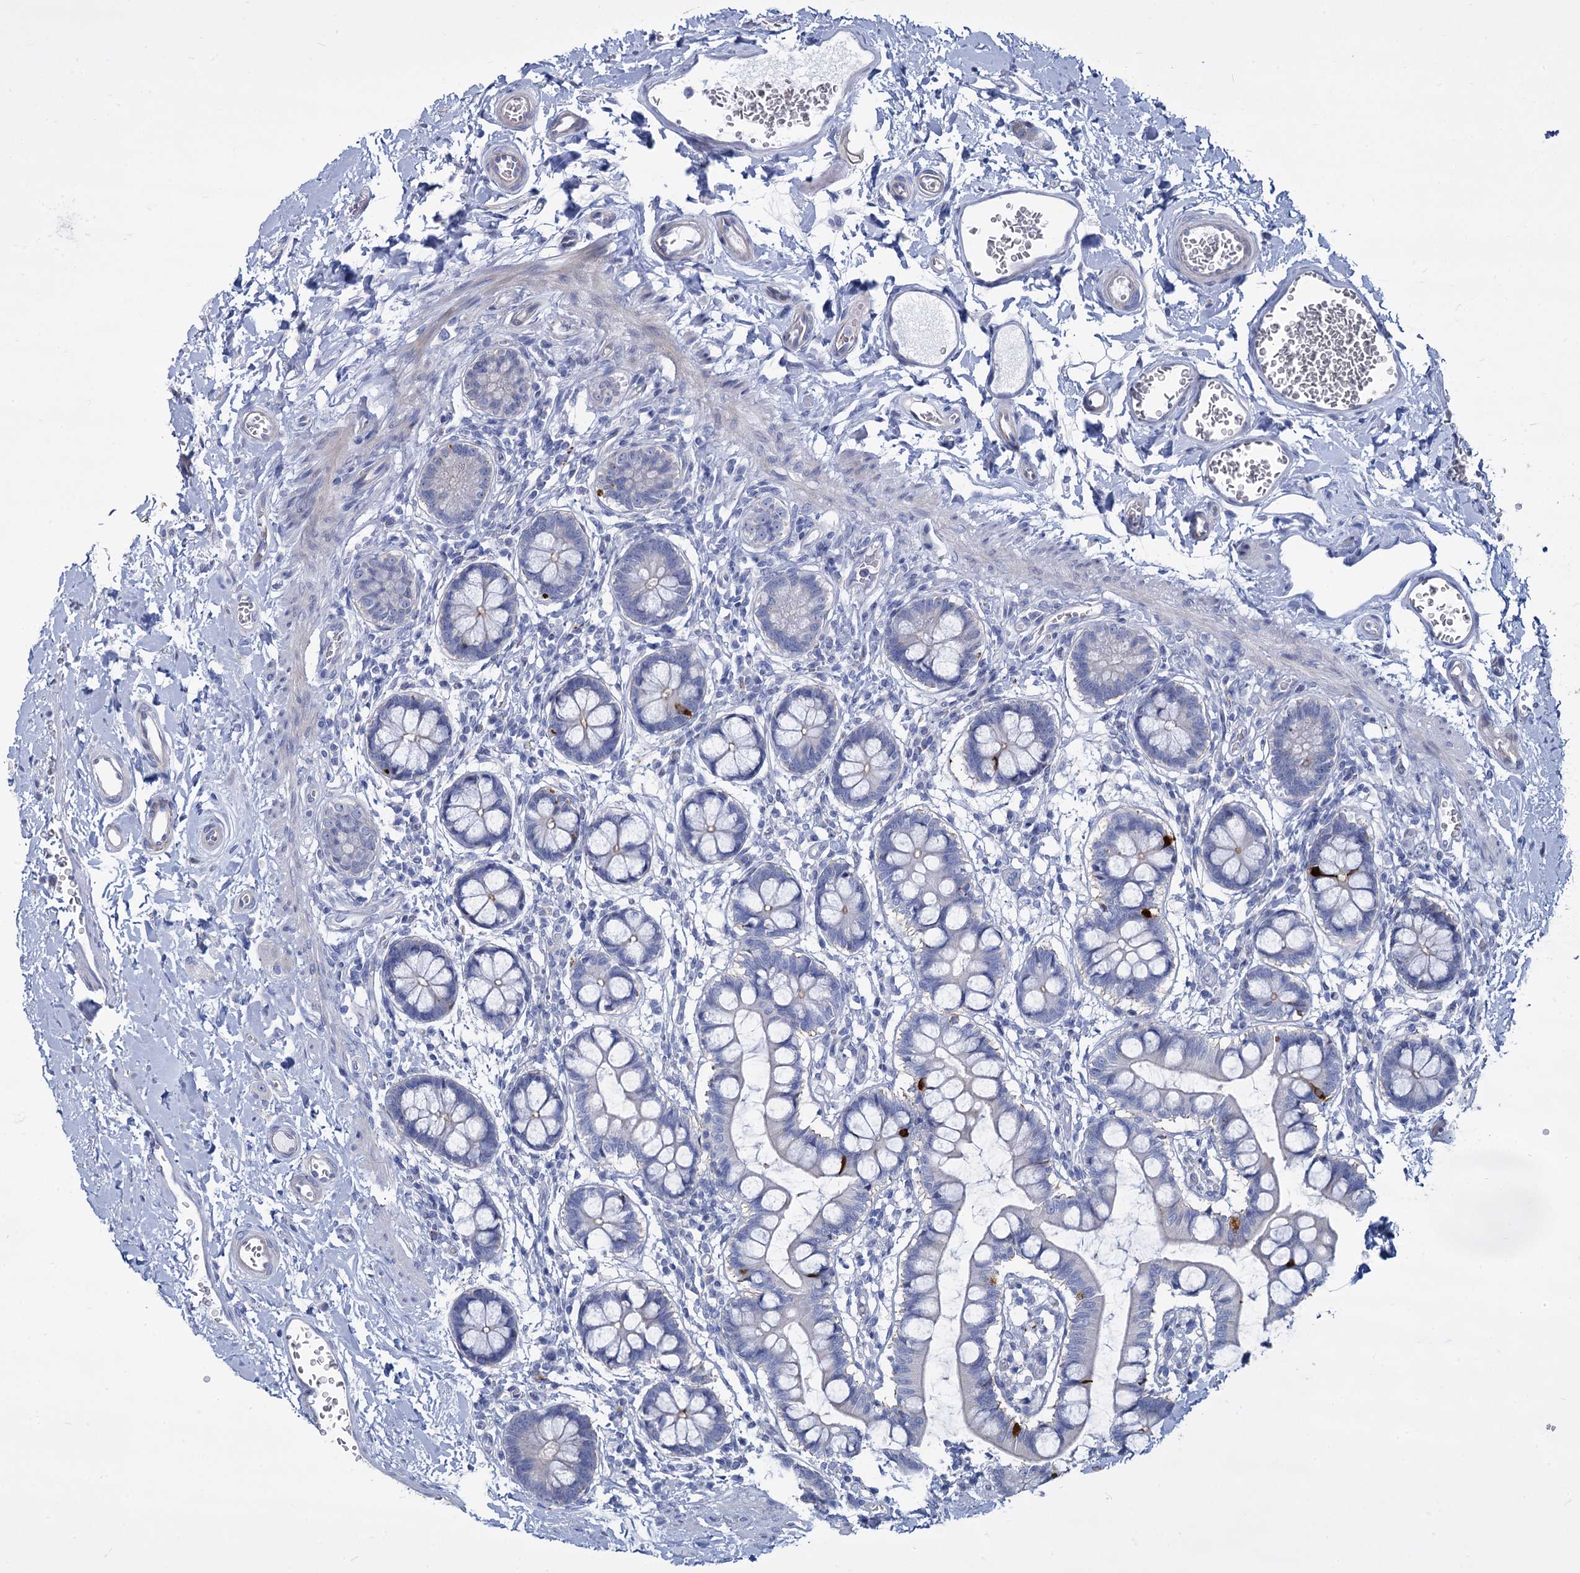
{"staining": {"intensity": "negative", "quantity": "none", "location": "none"}, "tissue": "small intestine", "cell_type": "Glandular cells", "image_type": "normal", "snomed": [{"axis": "morphology", "description": "Normal tissue, NOS"}, {"axis": "topography", "description": "Small intestine"}], "caption": "The IHC histopathology image has no significant positivity in glandular cells of small intestine.", "gene": "TRIM77", "patient": {"sex": "male", "age": 52}}